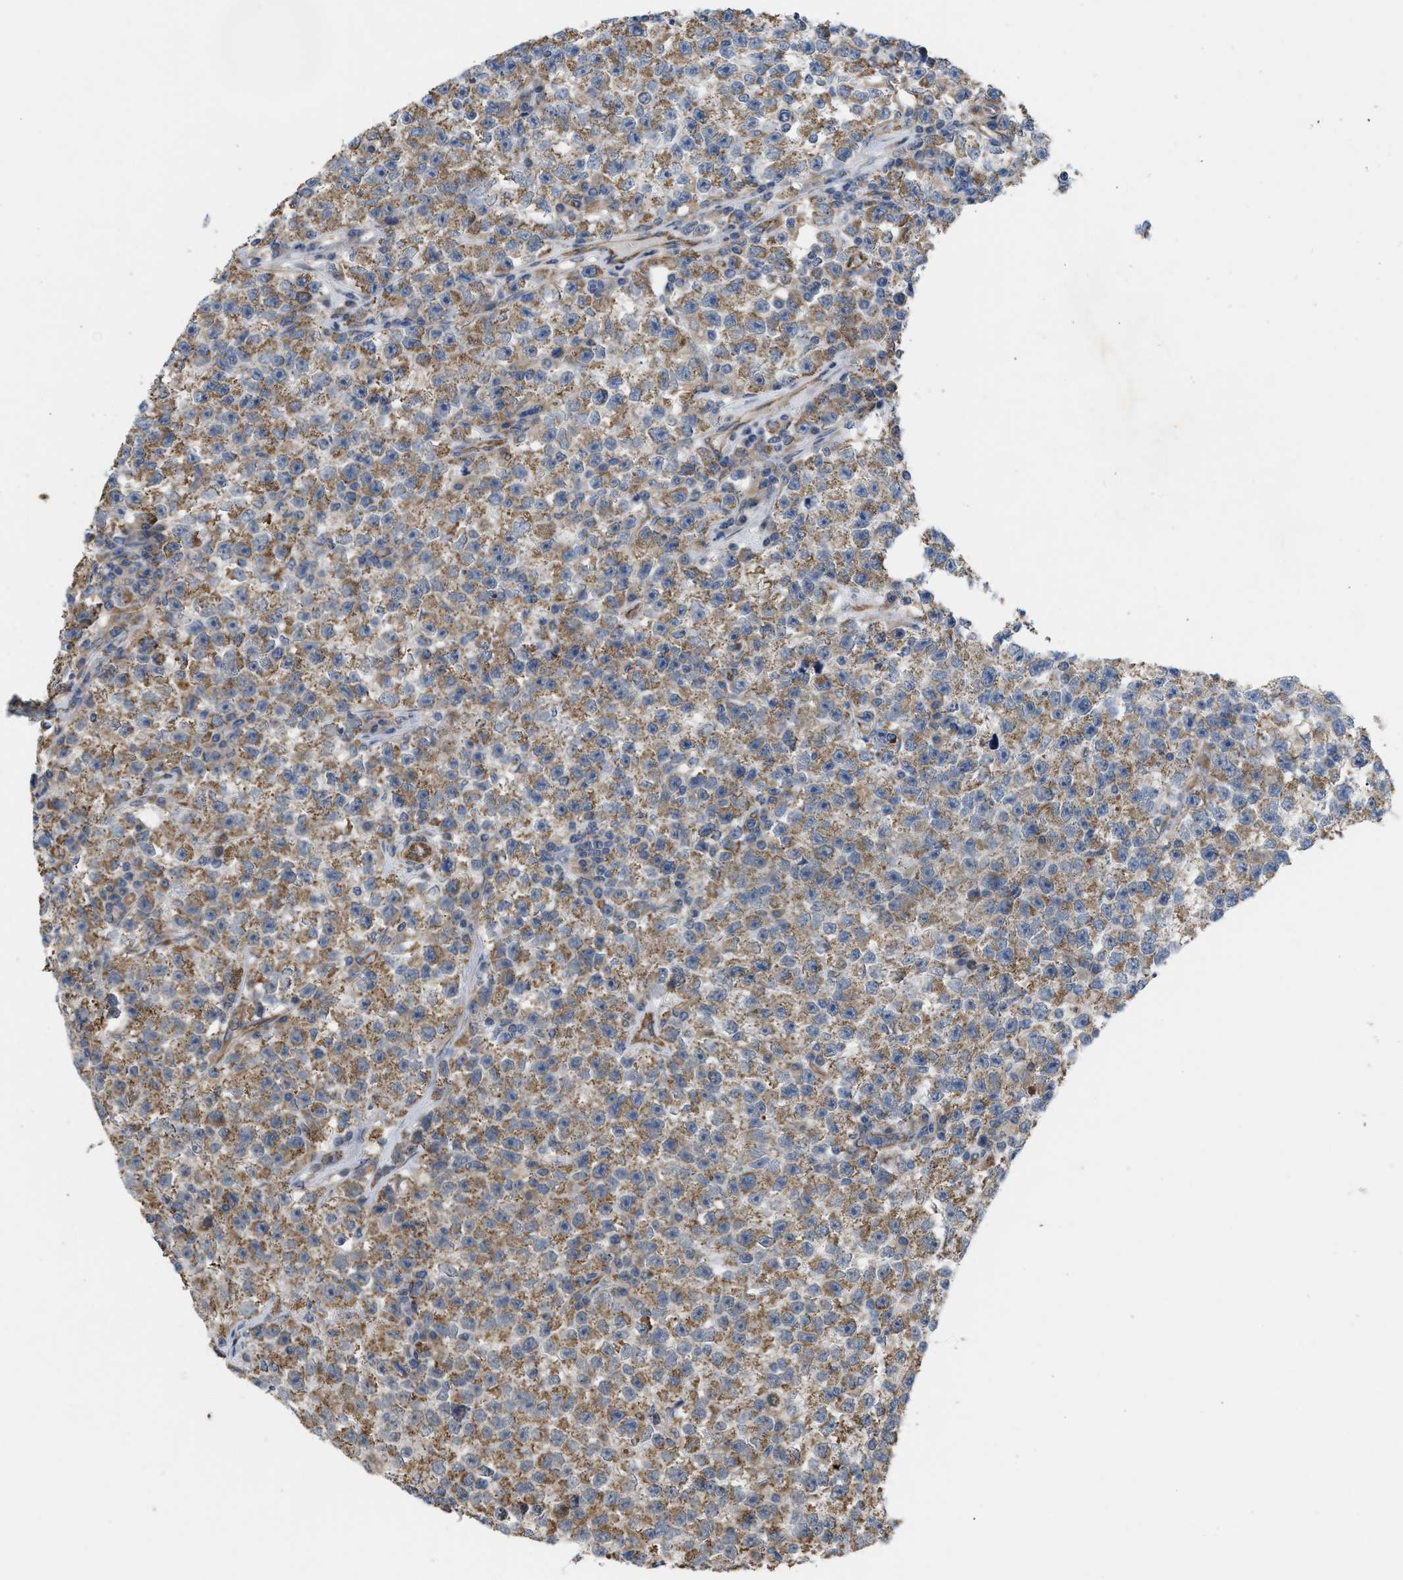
{"staining": {"intensity": "moderate", "quantity": ">75%", "location": "cytoplasmic/membranous"}, "tissue": "testis cancer", "cell_type": "Tumor cells", "image_type": "cancer", "snomed": [{"axis": "morphology", "description": "Seminoma, NOS"}, {"axis": "topography", "description": "Testis"}], "caption": "Moderate cytoplasmic/membranous positivity for a protein is present in about >75% of tumor cells of seminoma (testis) using IHC.", "gene": "EOGT", "patient": {"sex": "male", "age": 22}}